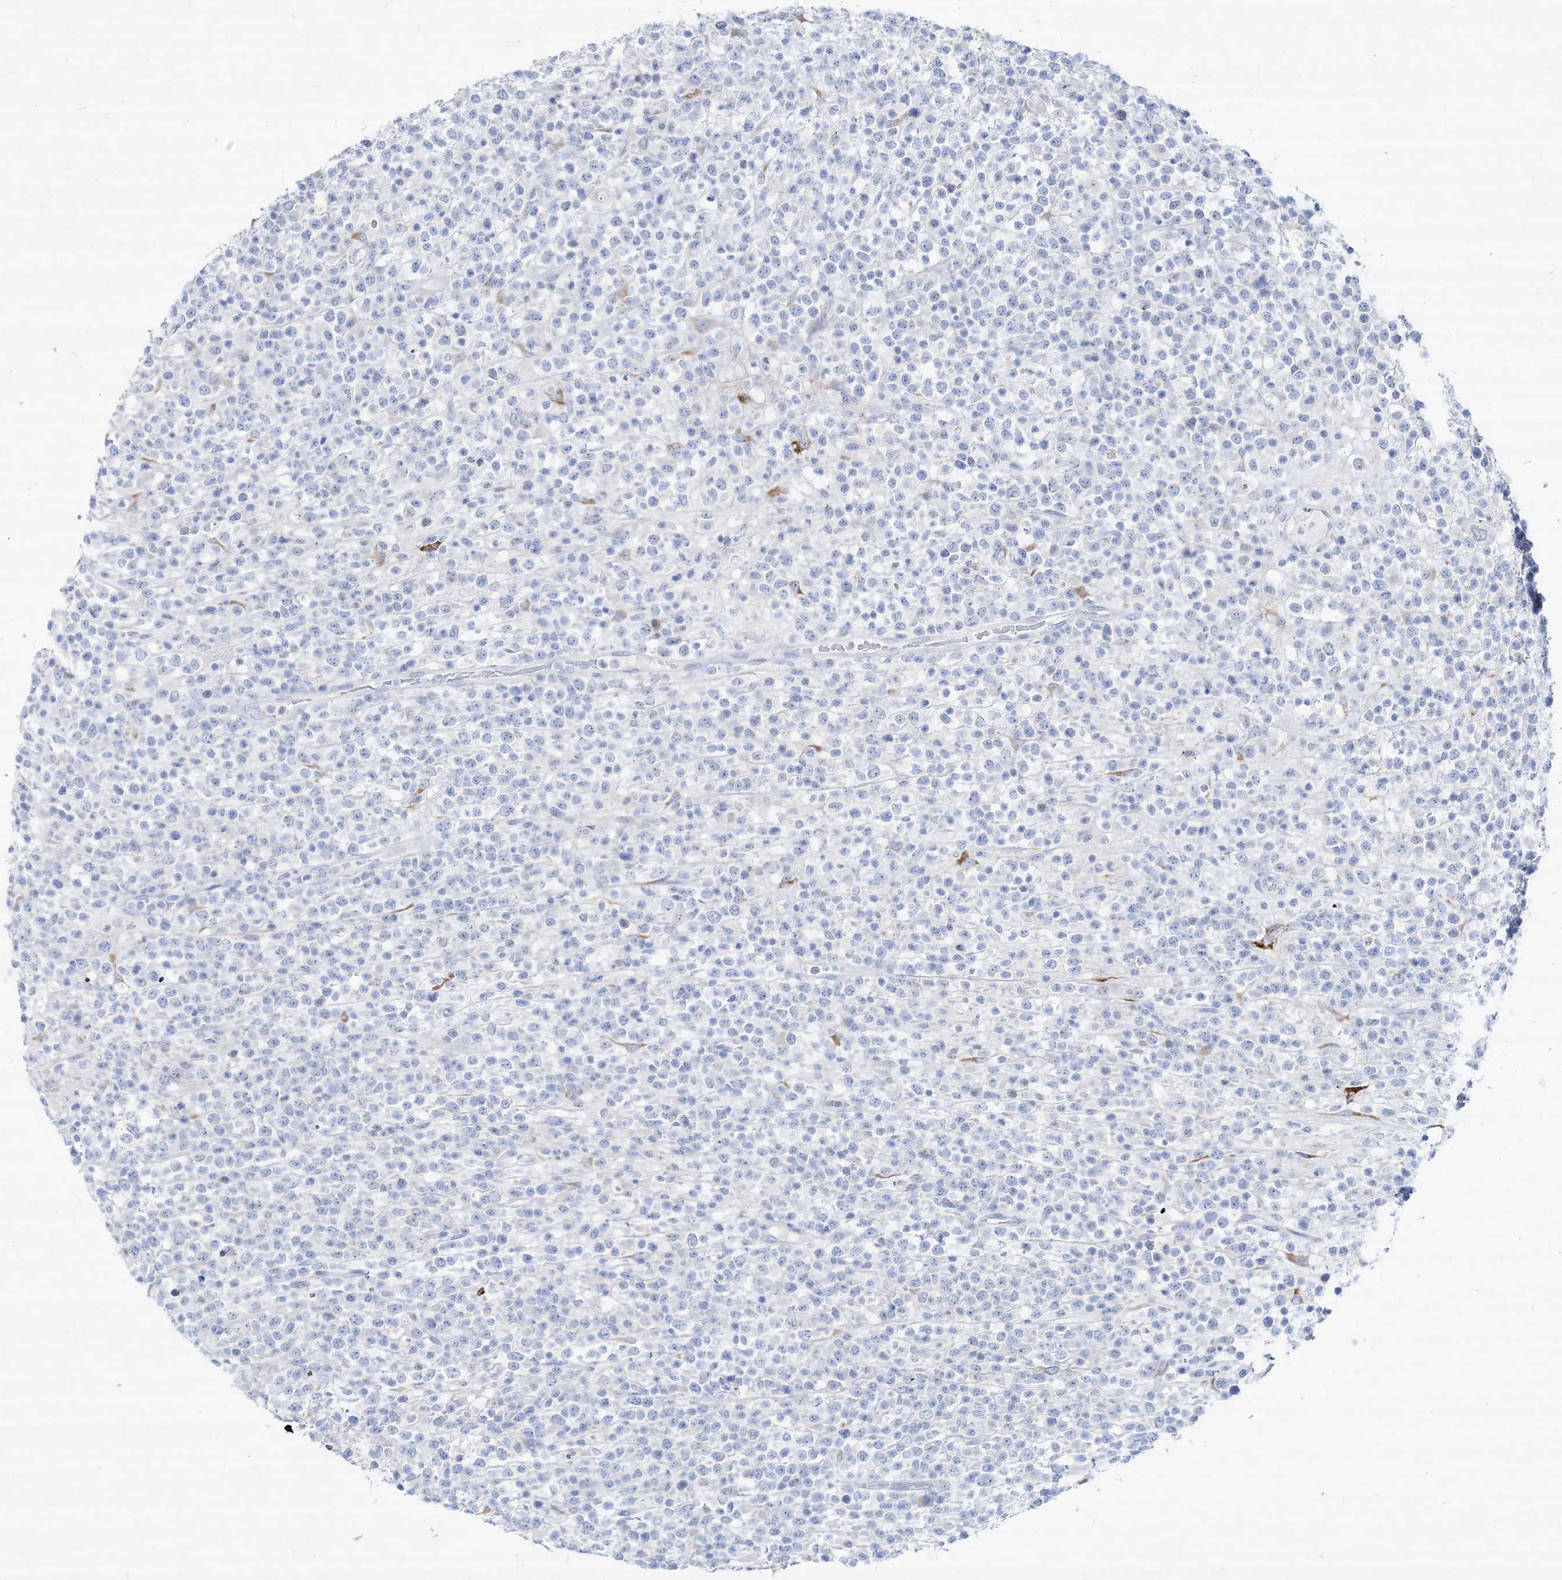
{"staining": {"intensity": "negative", "quantity": "none", "location": "none"}, "tissue": "lymphoma", "cell_type": "Tumor cells", "image_type": "cancer", "snomed": [{"axis": "morphology", "description": "Malignant lymphoma, non-Hodgkin's type, High grade"}, {"axis": "topography", "description": "Colon"}], "caption": "A micrograph of human high-grade malignant lymphoma, non-Hodgkin's type is negative for staining in tumor cells. (DAB (3,3'-diaminobenzidine) immunohistochemistry visualized using brightfield microscopy, high magnification).", "gene": "SPINK7", "patient": {"sex": "female", "age": 53}}